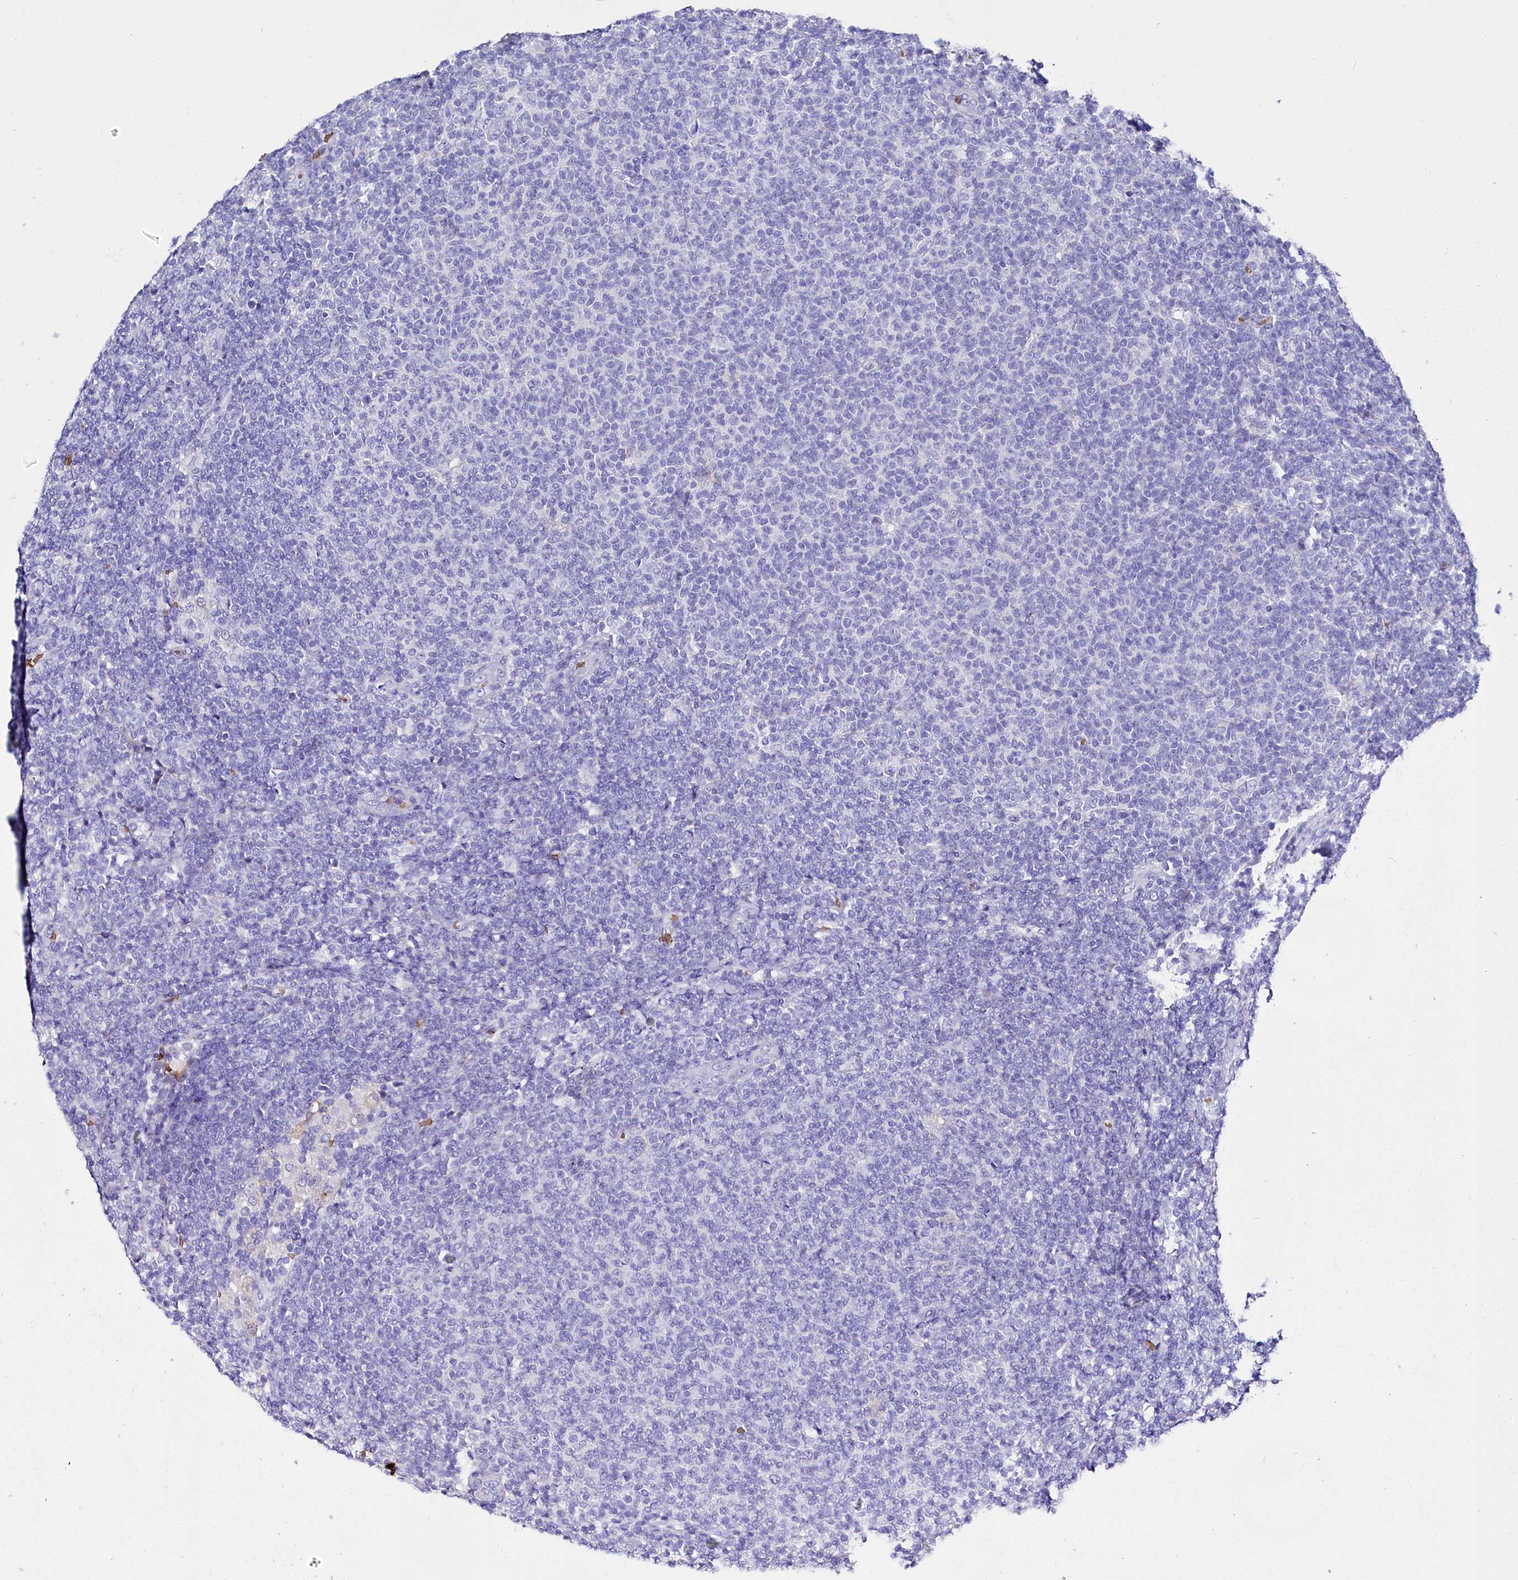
{"staining": {"intensity": "negative", "quantity": "none", "location": "none"}, "tissue": "lymphoma", "cell_type": "Tumor cells", "image_type": "cancer", "snomed": [{"axis": "morphology", "description": "Malignant lymphoma, non-Hodgkin's type, Low grade"}, {"axis": "topography", "description": "Lymph node"}], "caption": "Protein analysis of low-grade malignant lymphoma, non-Hodgkin's type displays no significant expression in tumor cells. Nuclei are stained in blue.", "gene": "RPUSD3", "patient": {"sex": "male", "age": 66}}